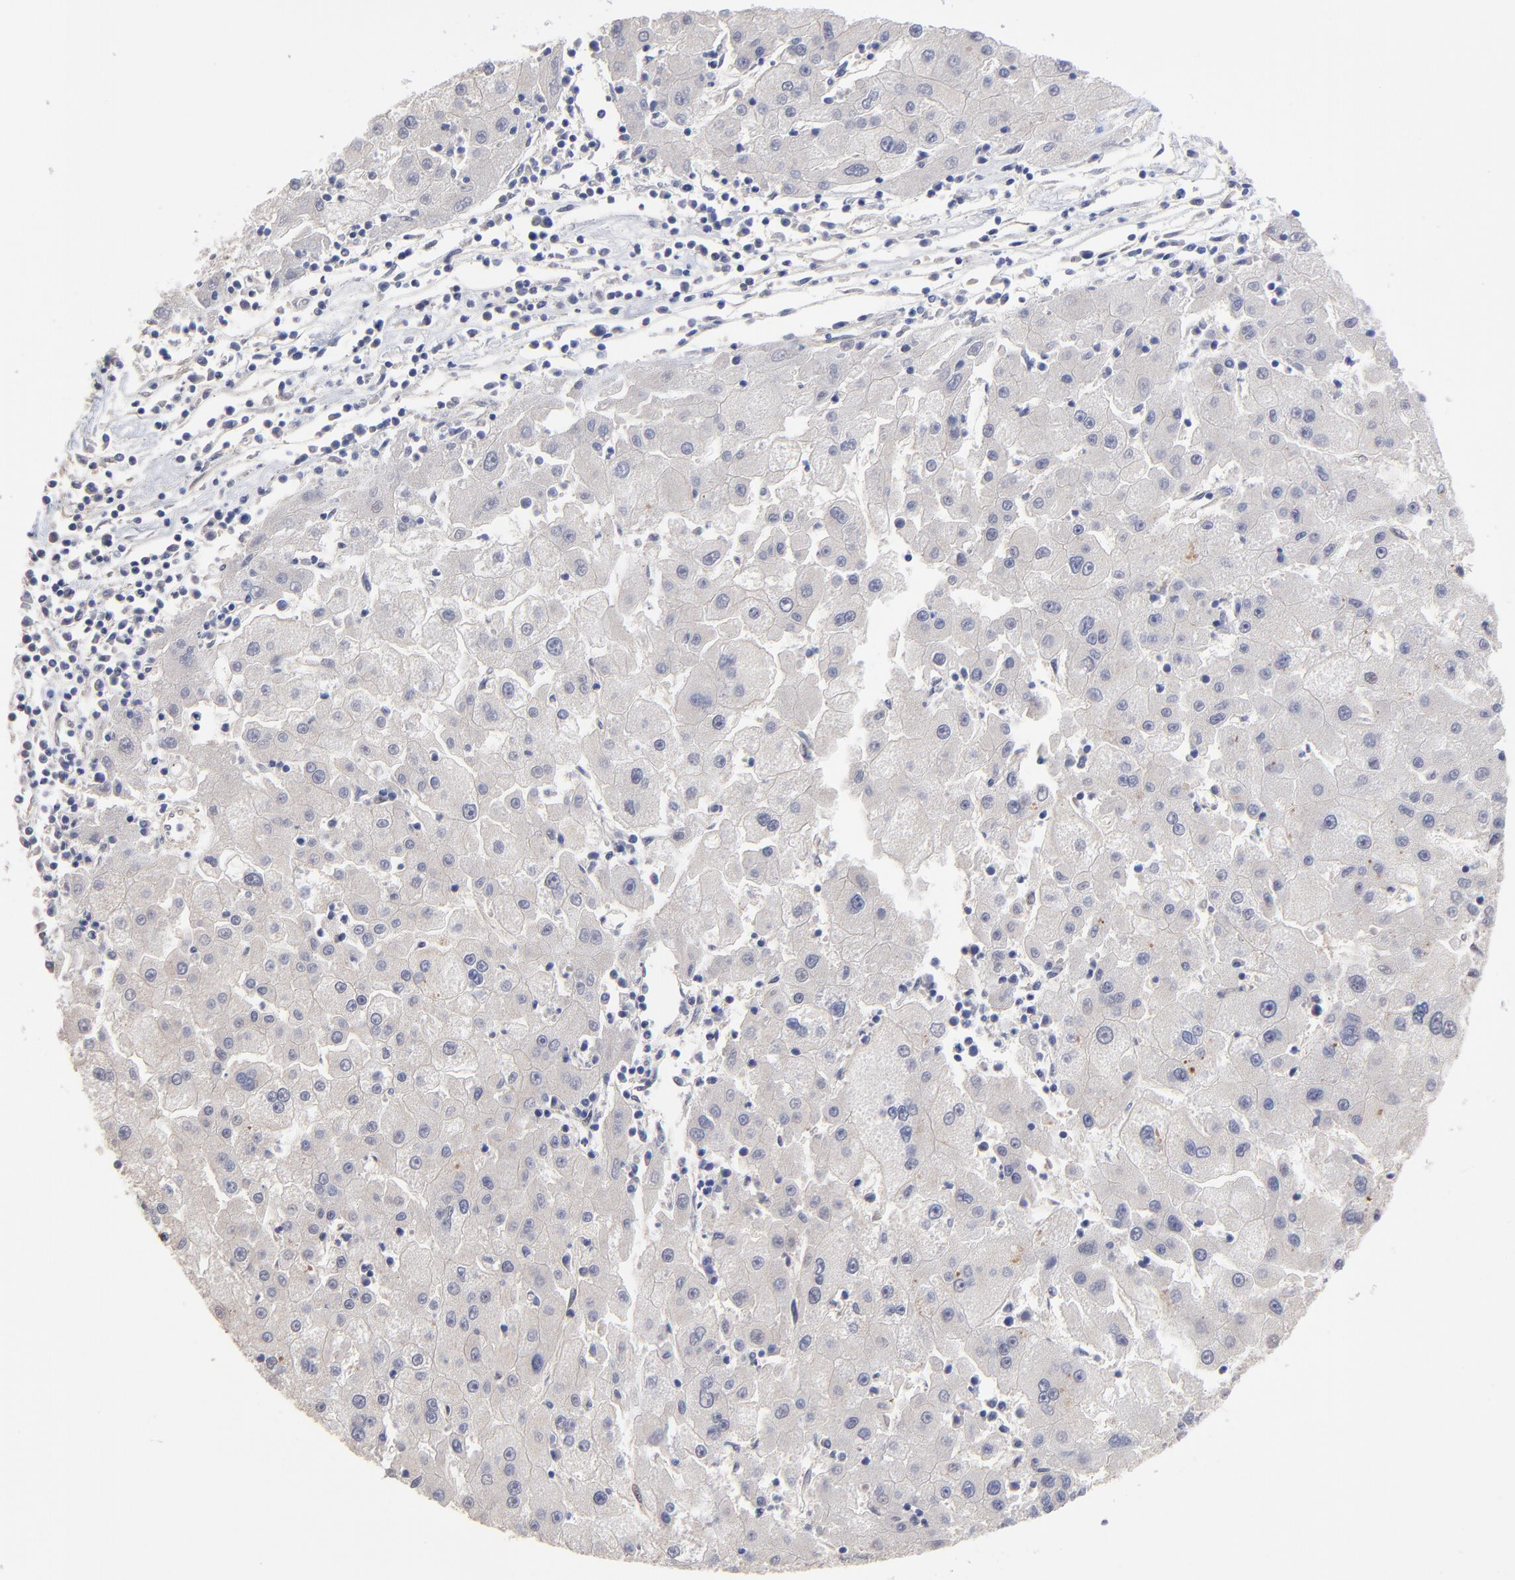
{"staining": {"intensity": "negative", "quantity": "none", "location": "none"}, "tissue": "liver cancer", "cell_type": "Tumor cells", "image_type": "cancer", "snomed": [{"axis": "morphology", "description": "Carcinoma, Hepatocellular, NOS"}, {"axis": "topography", "description": "Liver"}], "caption": "A high-resolution histopathology image shows immunohistochemistry staining of liver hepatocellular carcinoma, which shows no significant staining in tumor cells.", "gene": "PDE4B", "patient": {"sex": "male", "age": 72}}